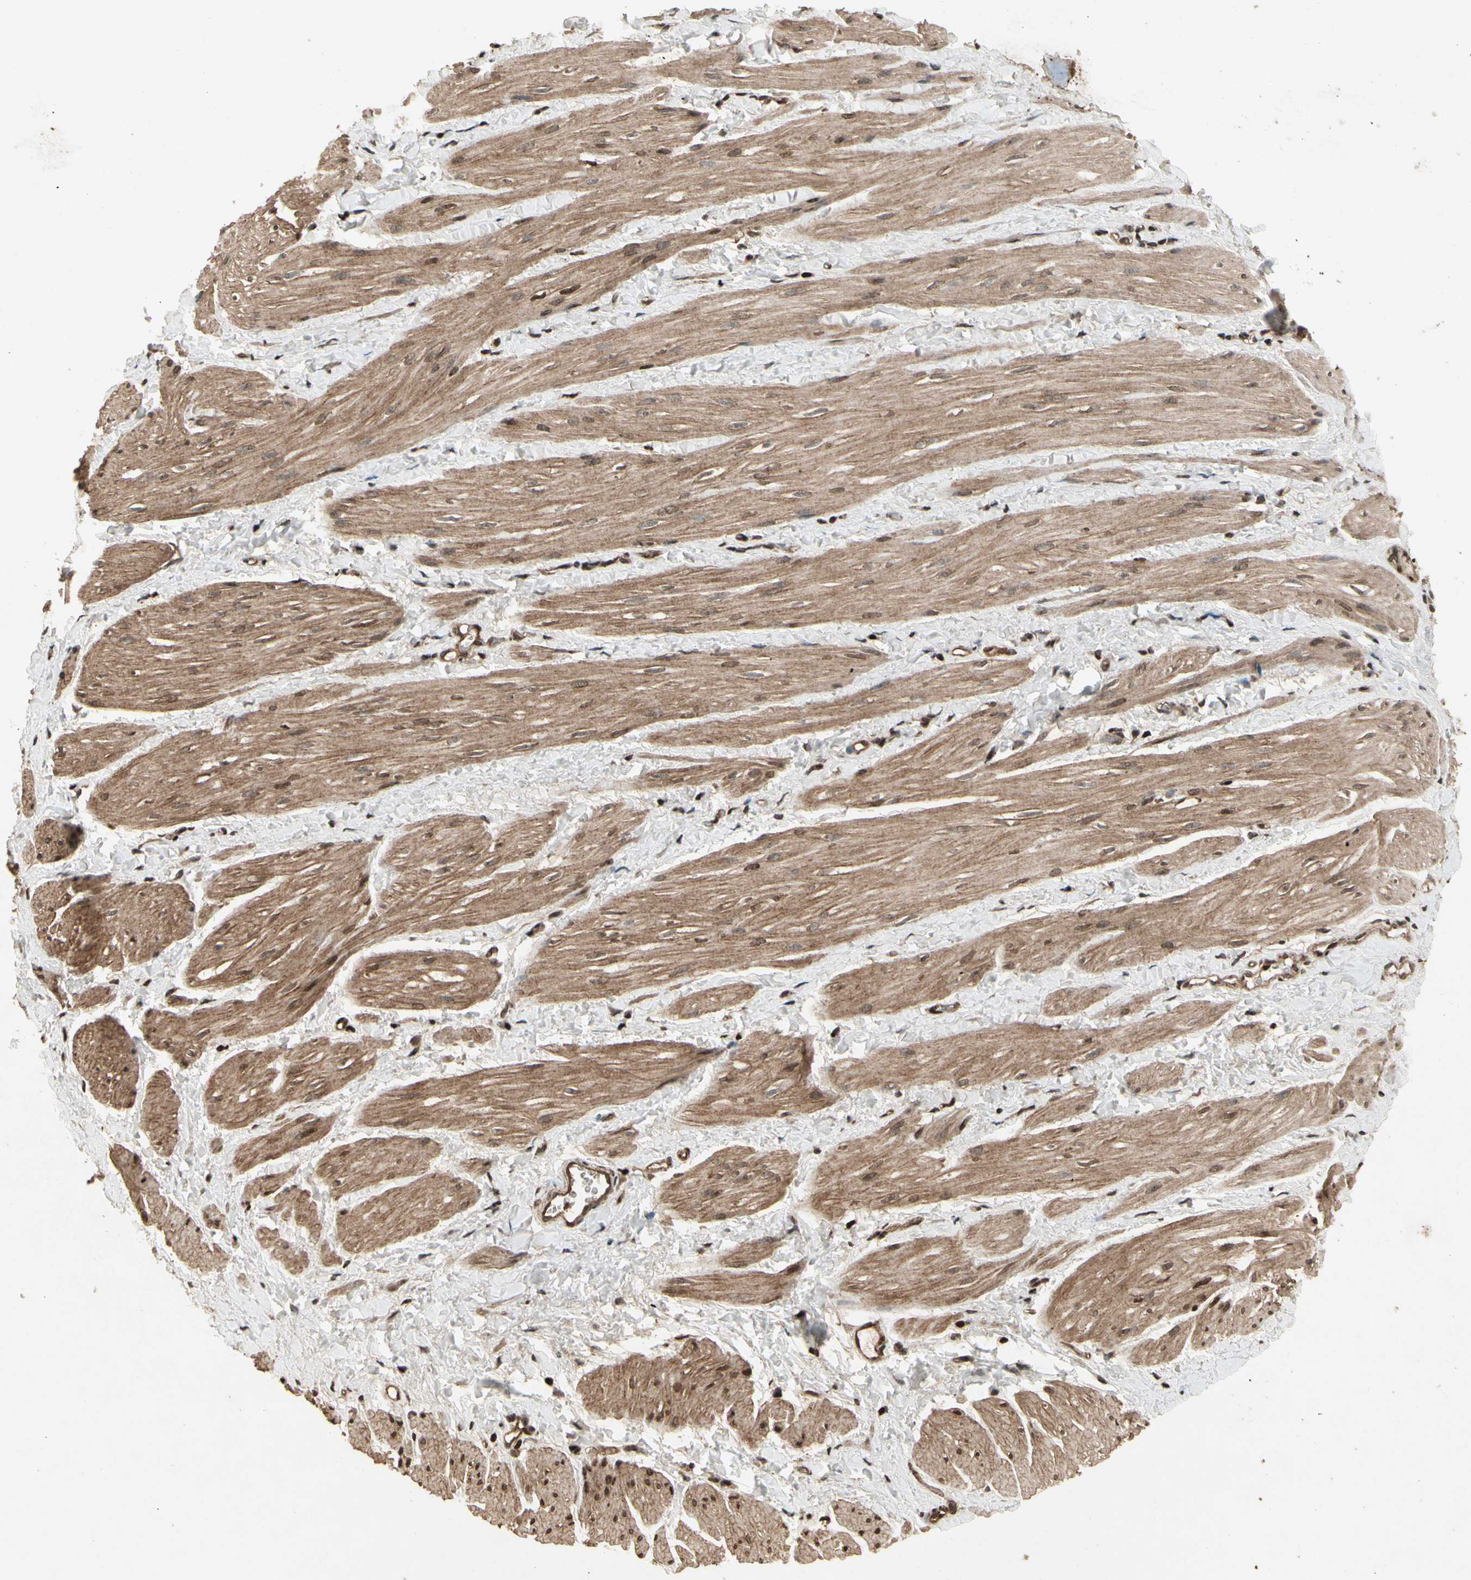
{"staining": {"intensity": "moderate", "quantity": ">75%", "location": "cytoplasmic/membranous"}, "tissue": "smooth muscle", "cell_type": "Smooth muscle cells", "image_type": "normal", "snomed": [{"axis": "morphology", "description": "Normal tissue, NOS"}, {"axis": "topography", "description": "Smooth muscle"}], "caption": "This photomicrograph displays immunohistochemistry staining of normal human smooth muscle, with medium moderate cytoplasmic/membranous staining in approximately >75% of smooth muscle cells.", "gene": "GLRX", "patient": {"sex": "male", "age": 16}}